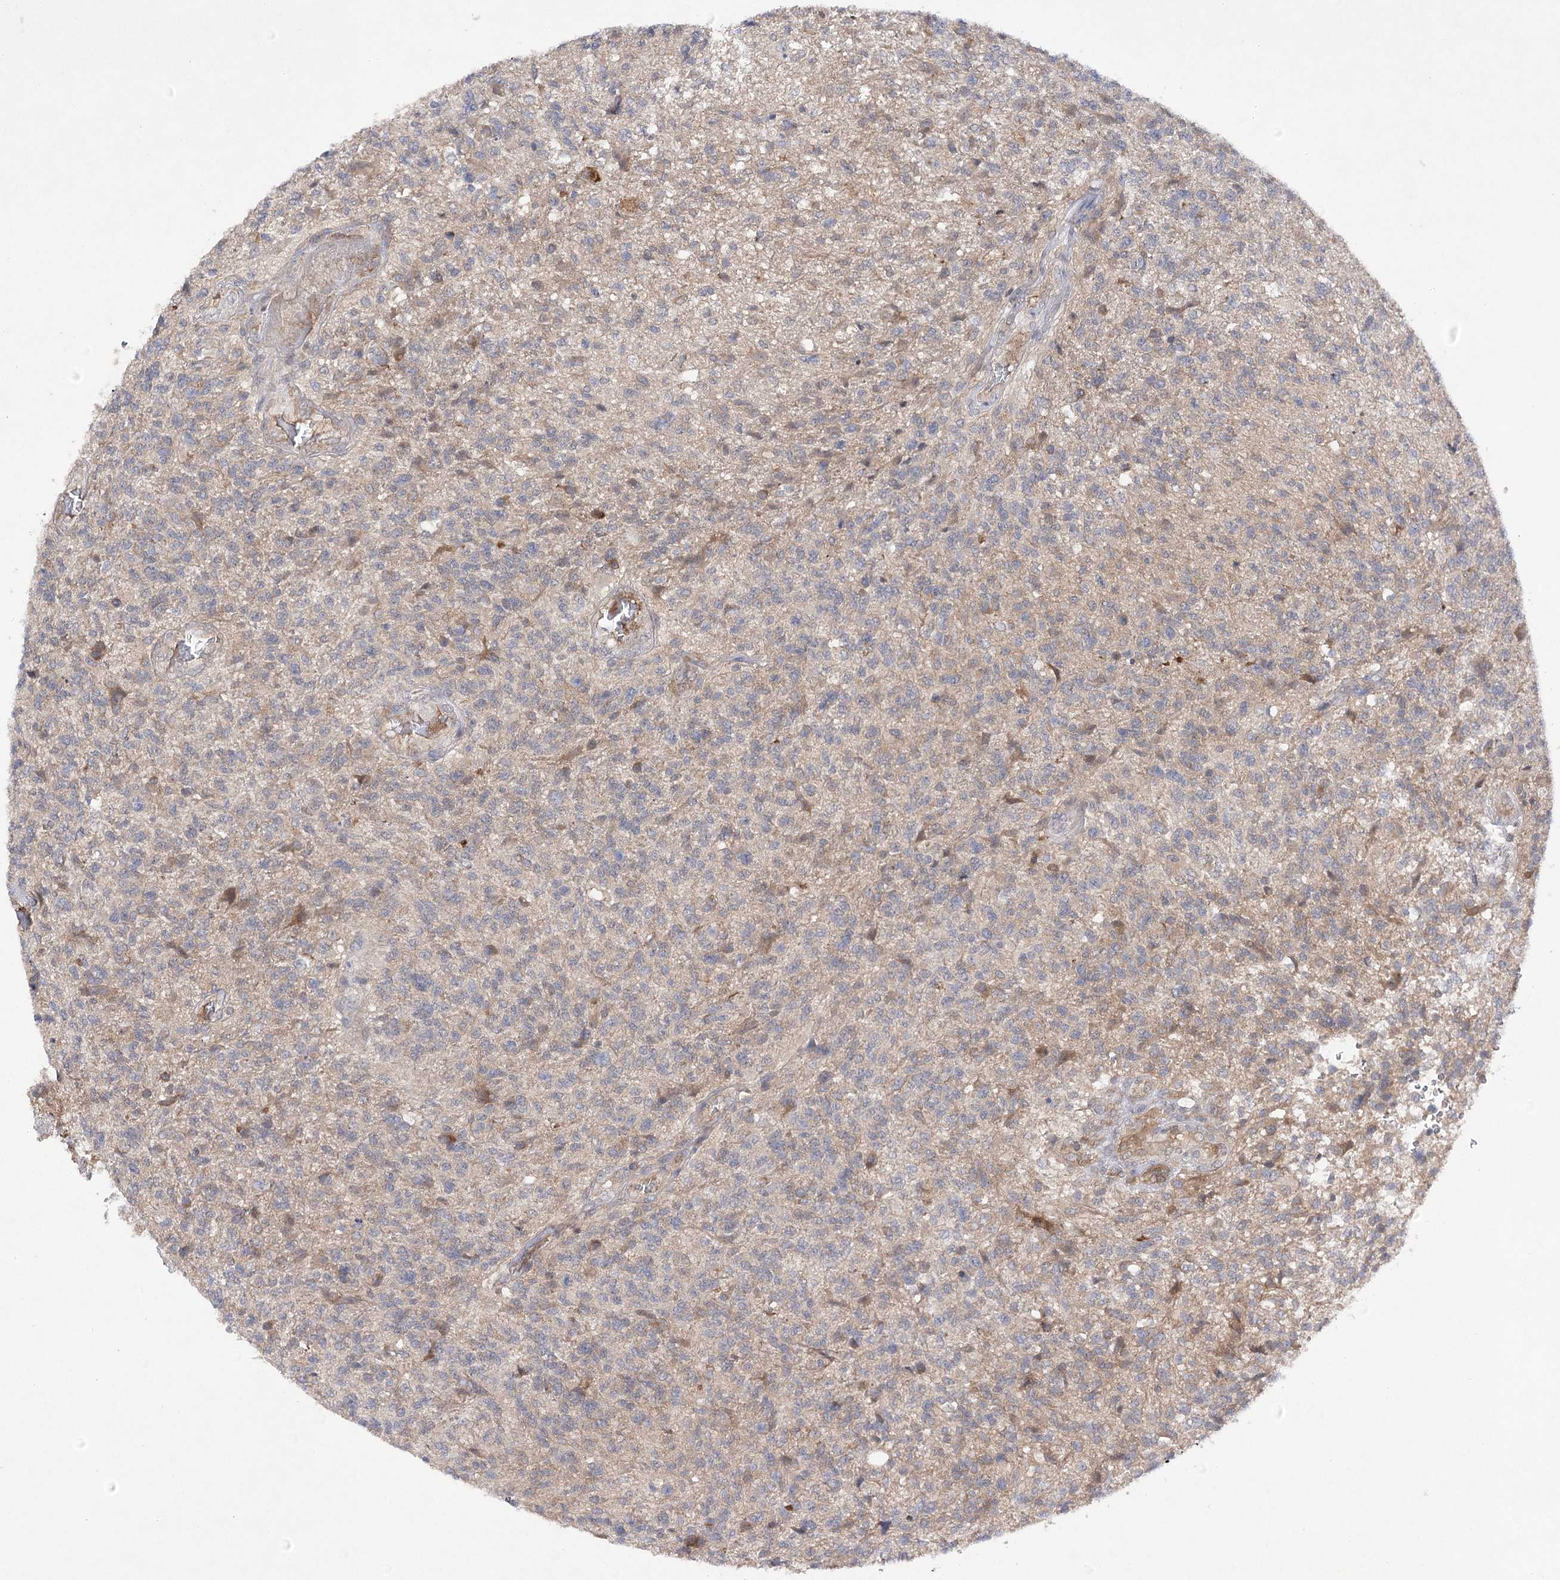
{"staining": {"intensity": "weak", "quantity": "25%-75%", "location": "cytoplasmic/membranous"}, "tissue": "glioma", "cell_type": "Tumor cells", "image_type": "cancer", "snomed": [{"axis": "morphology", "description": "Glioma, malignant, High grade"}, {"axis": "topography", "description": "Brain"}], "caption": "Immunohistochemistry (IHC) (DAB) staining of glioma demonstrates weak cytoplasmic/membranous protein expression in about 25%-75% of tumor cells.", "gene": "BCR", "patient": {"sex": "male", "age": 56}}